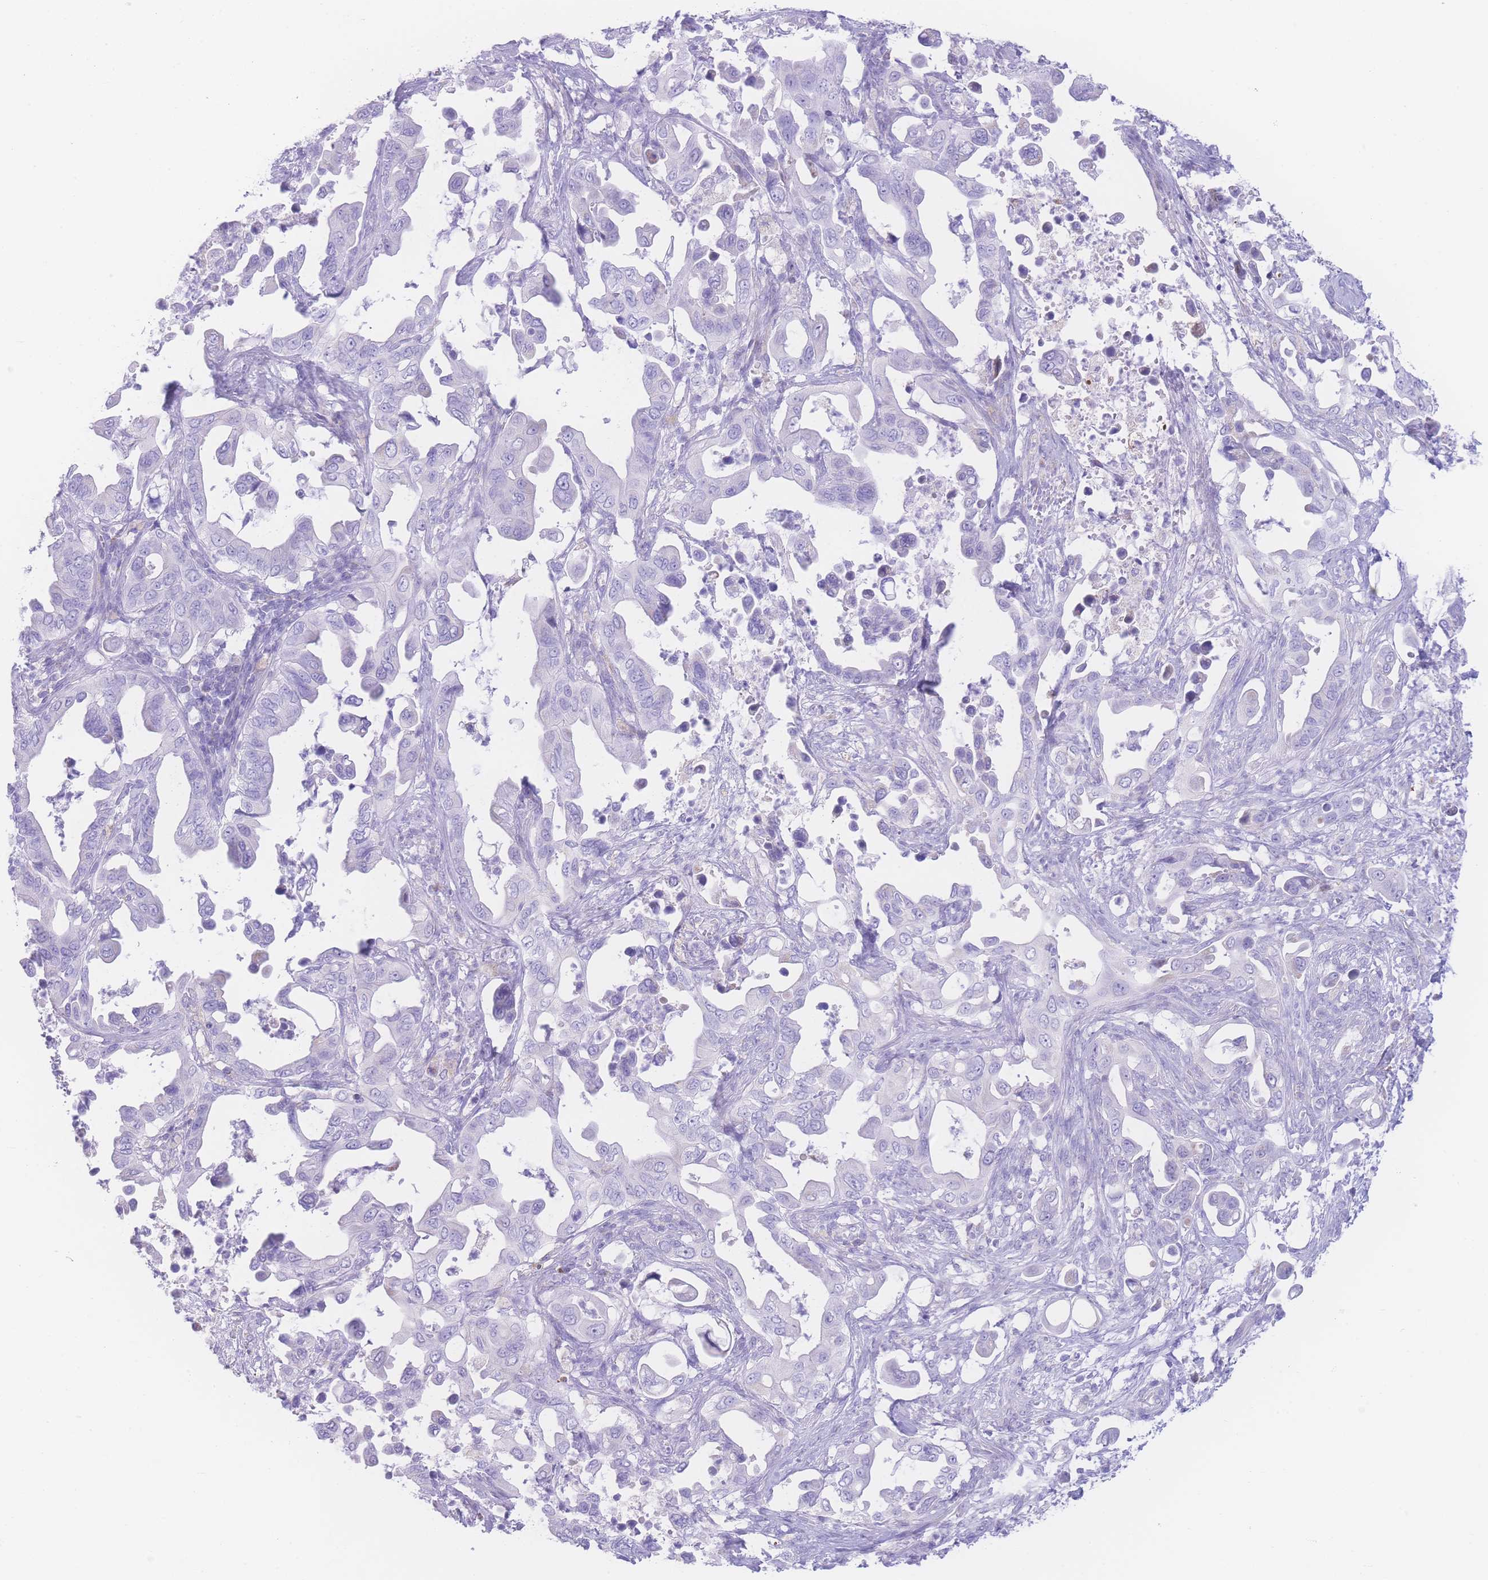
{"staining": {"intensity": "negative", "quantity": "none", "location": "none"}, "tissue": "pancreatic cancer", "cell_type": "Tumor cells", "image_type": "cancer", "snomed": [{"axis": "morphology", "description": "Adenocarcinoma, NOS"}, {"axis": "topography", "description": "Pancreas"}], "caption": "Immunohistochemical staining of pancreatic adenocarcinoma displays no significant positivity in tumor cells.", "gene": "NBEAL1", "patient": {"sex": "male", "age": 61}}